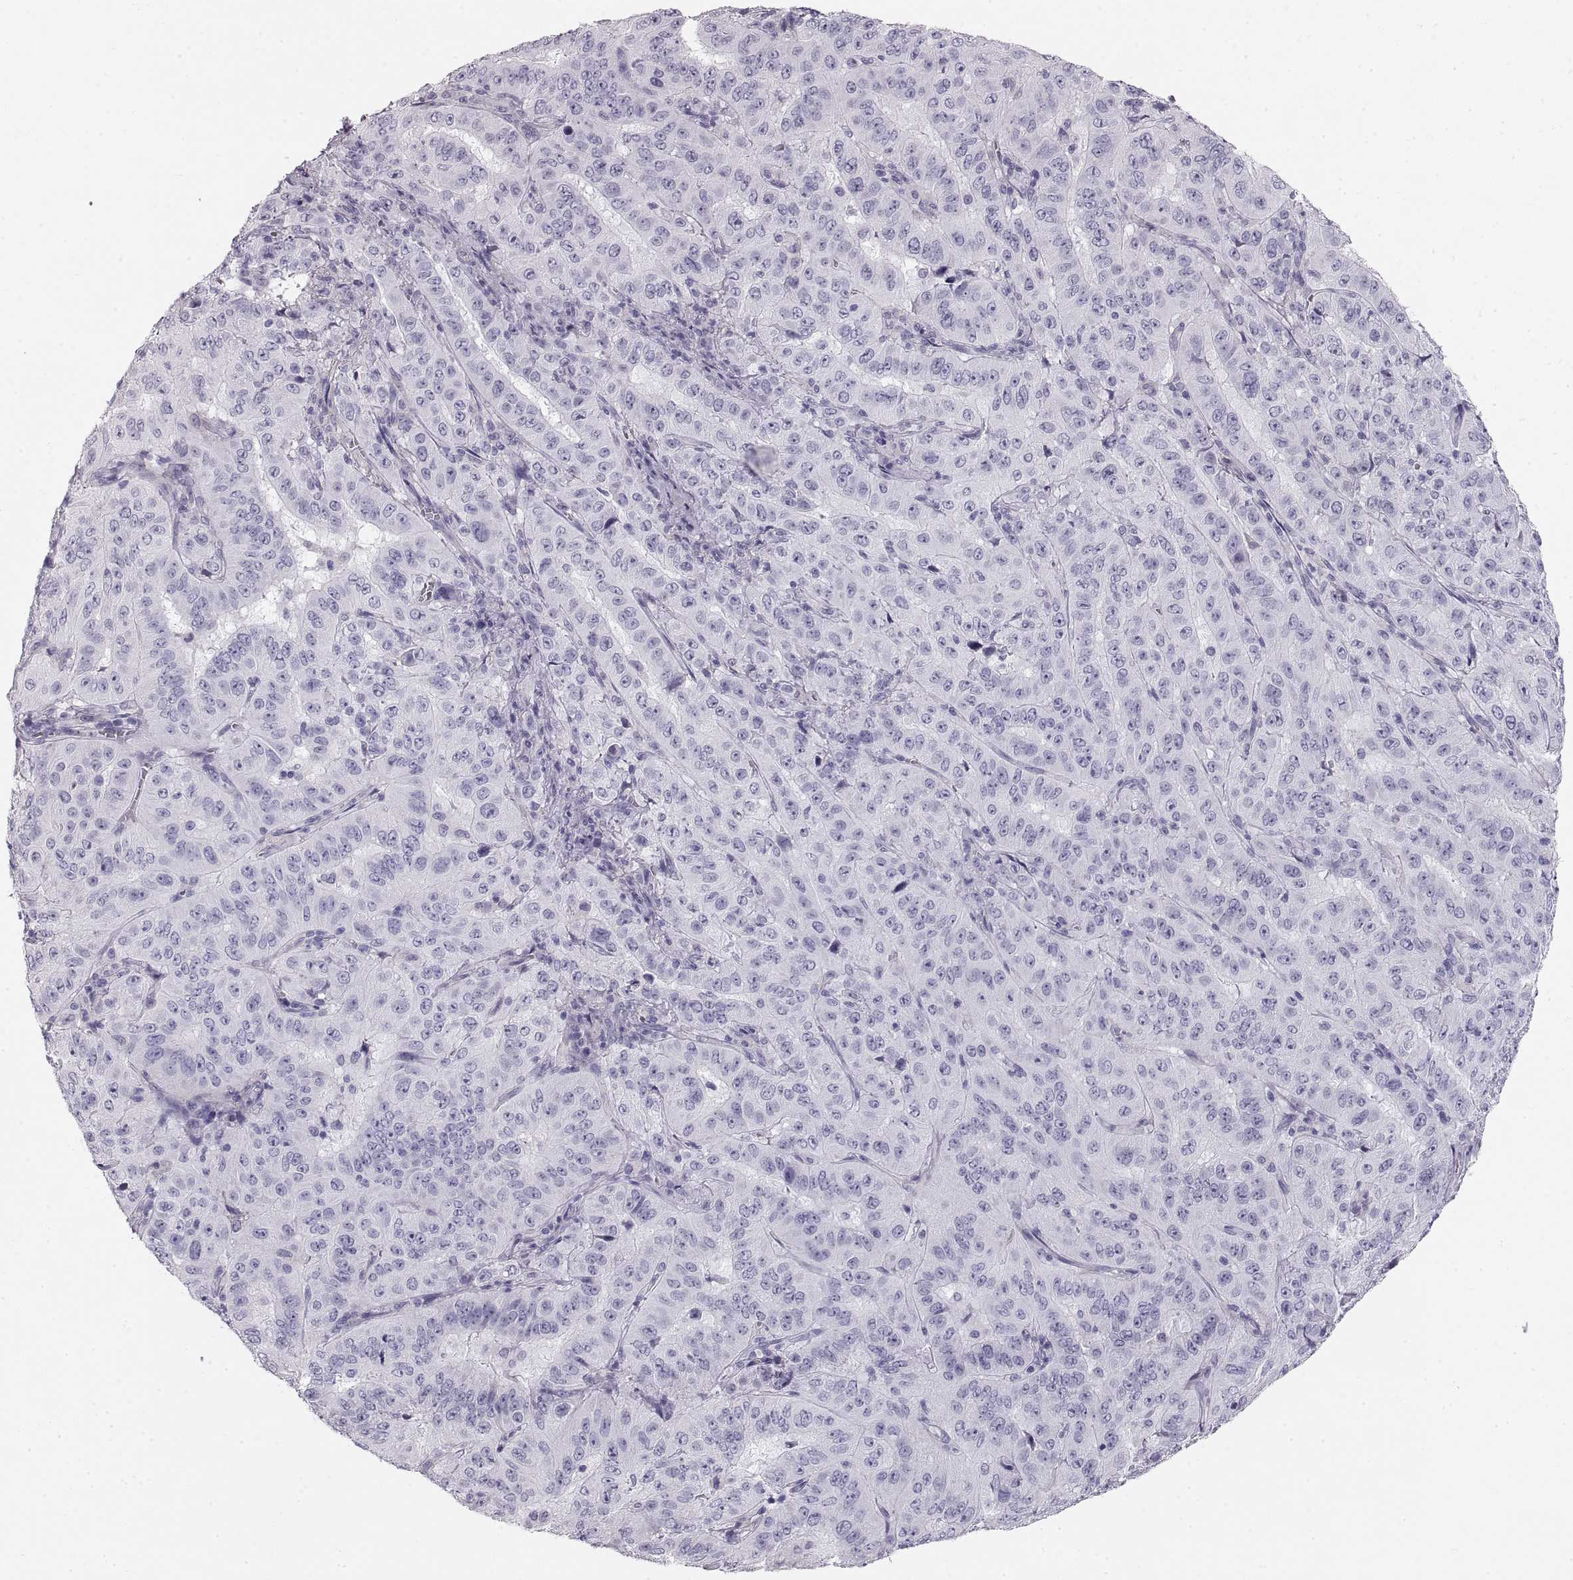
{"staining": {"intensity": "negative", "quantity": "none", "location": "none"}, "tissue": "pancreatic cancer", "cell_type": "Tumor cells", "image_type": "cancer", "snomed": [{"axis": "morphology", "description": "Adenocarcinoma, NOS"}, {"axis": "topography", "description": "Pancreas"}], "caption": "Immunohistochemistry (IHC) micrograph of human pancreatic cancer stained for a protein (brown), which demonstrates no expression in tumor cells.", "gene": "CRYAA", "patient": {"sex": "male", "age": 63}}